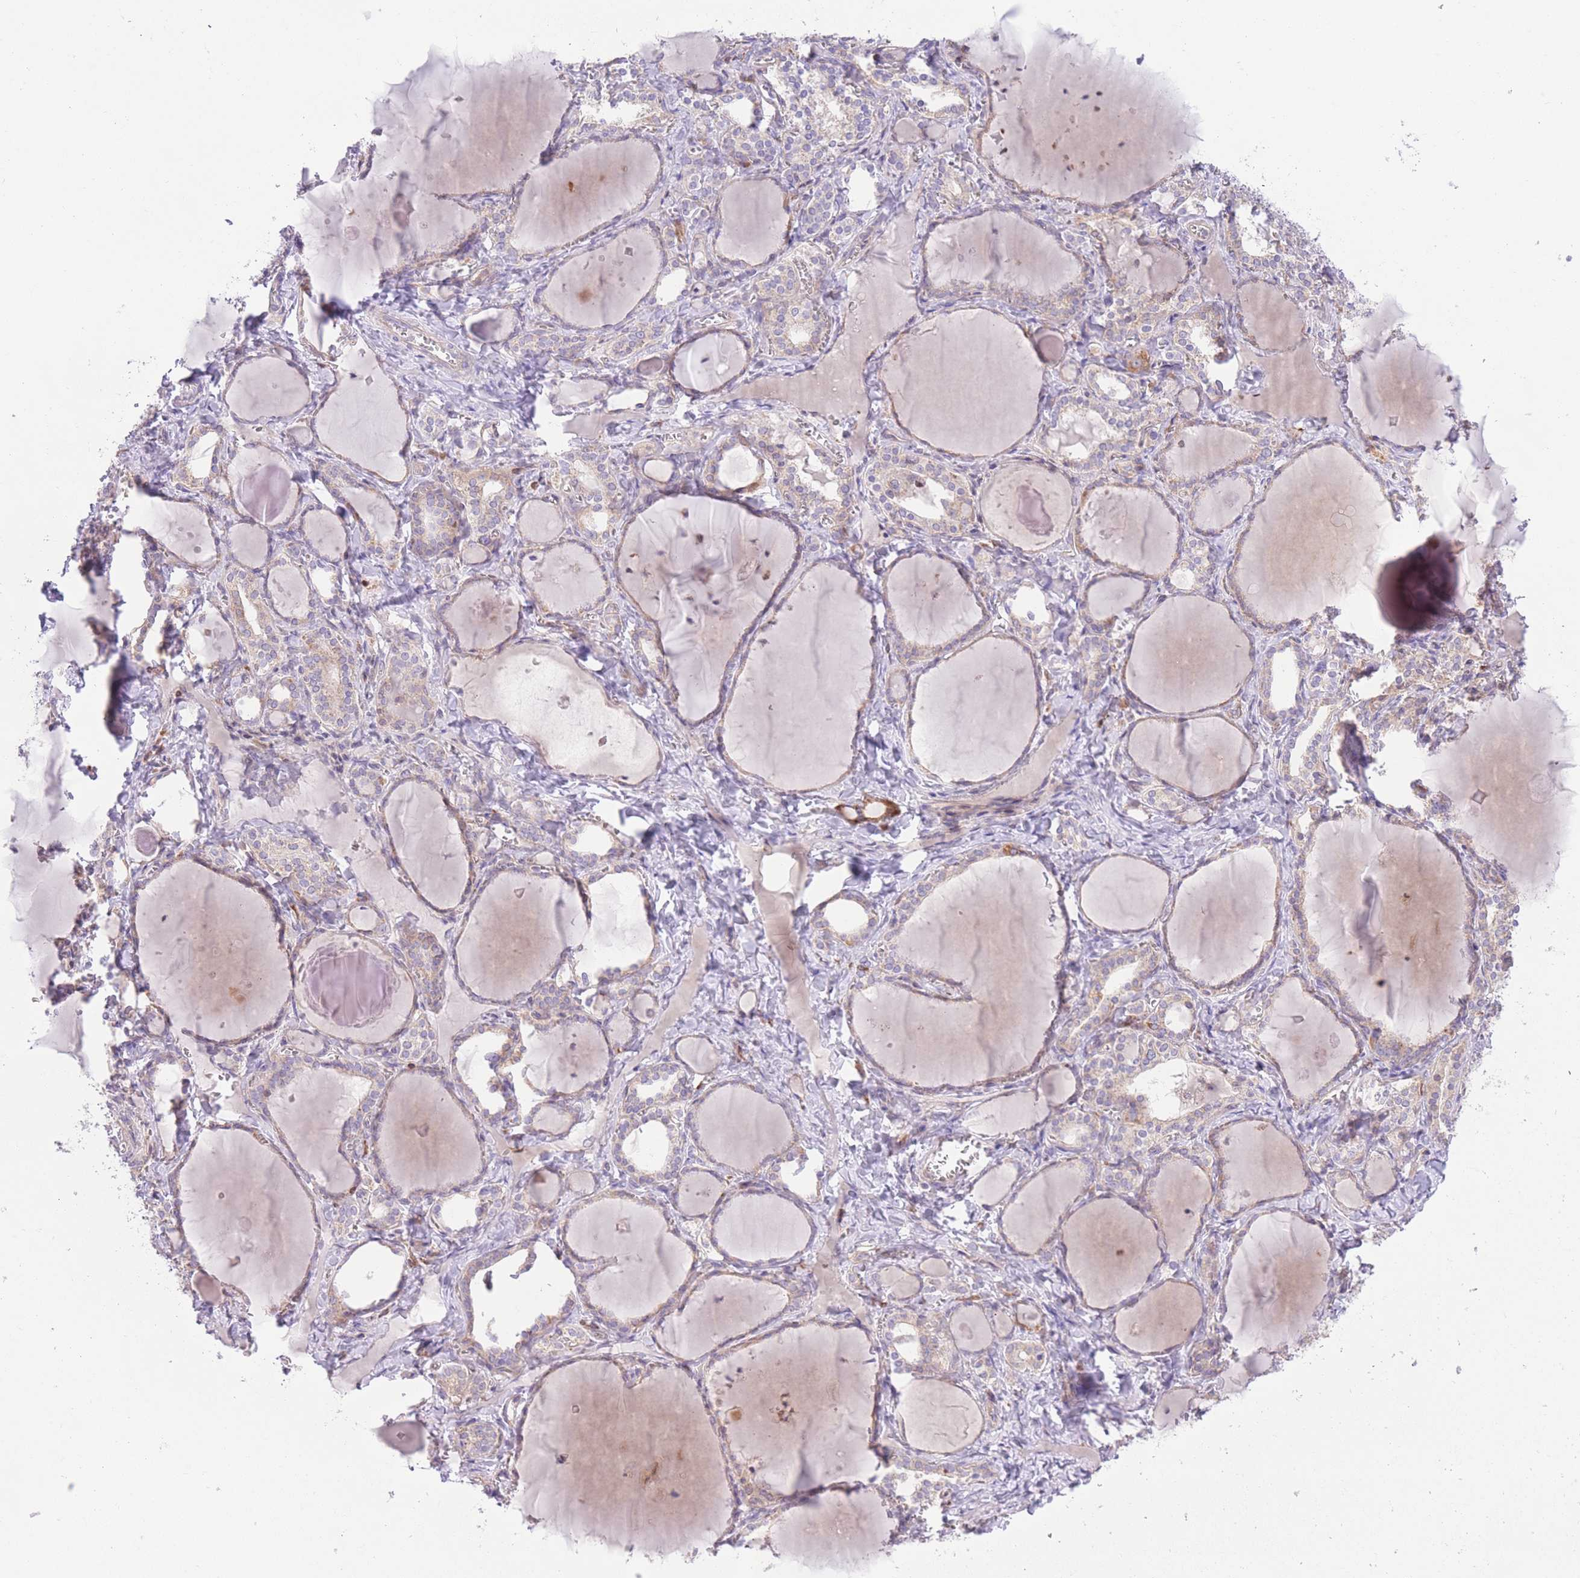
{"staining": {"intensity": "moderate", "quantity": "<25%", "location": "cytoplasmic/membranous"}, "tissue": "thyroid gland", "cell_type": "Glandular cells", "image_type": "normal", "snomed": [{"axis": "morphology", "description": "Normal tissue, NOS"}, {"axis": "topography", "description": "Thyroid gland"}], "caption": "Immunohistochemistry (IHC) staining of unremarkable thyroid gland, which demonstrates low levels of moderate cytoplasmic/membranous staining in approximately <25% of glandular cells indicating moderate cytoplasmic/membranous protein expression. The staining was performed using DAB (3,3'-diaminobenzidine) (brown) for protein detection and nuclei were counterstained in hematoxylin (blue).", "gene": "BOLA2B", "patient": {"sex": "female", "age": 42}}